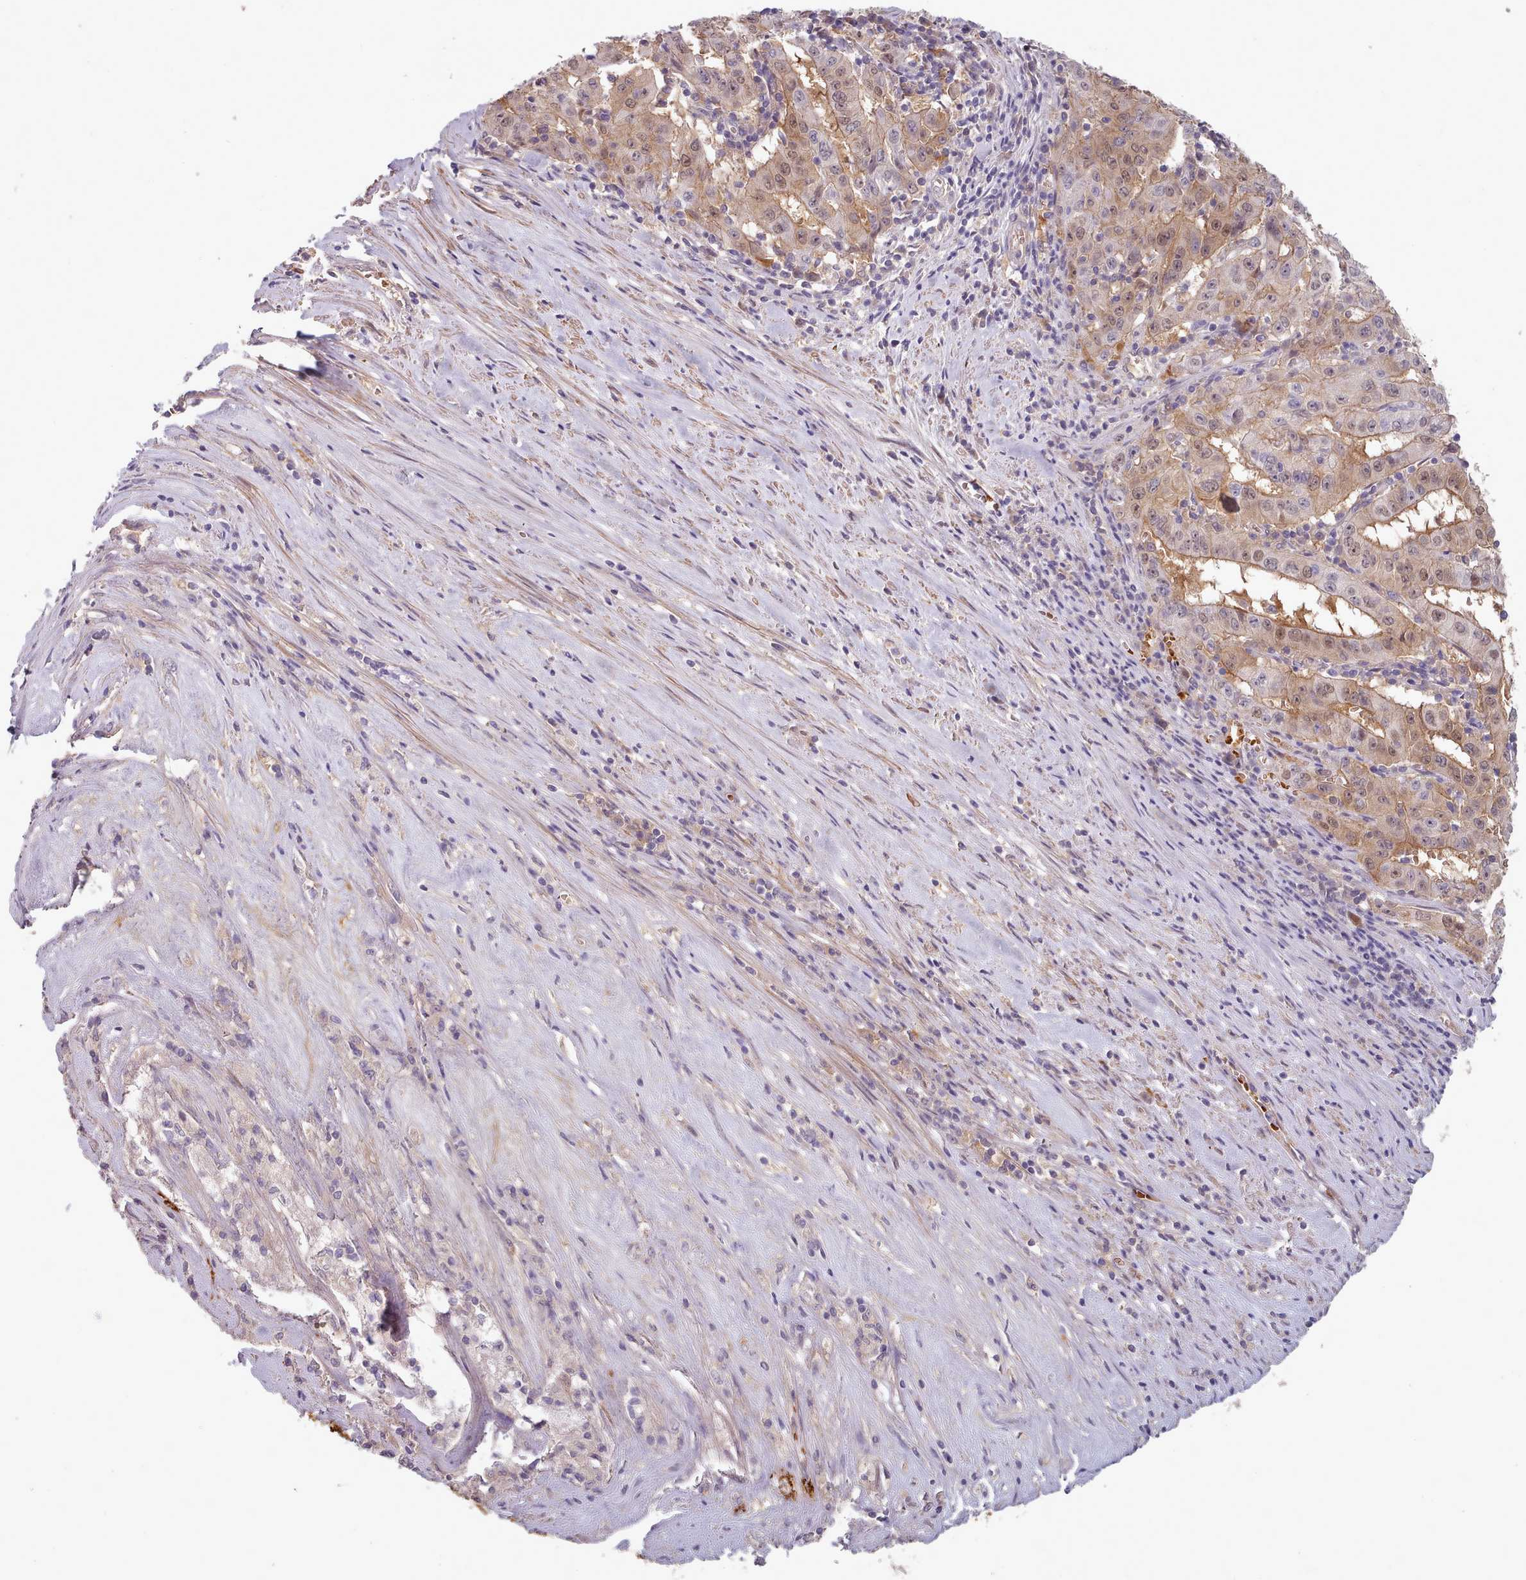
{"staining": {"intensity": "moderate", "quantity": ">75%", "location": "cytoplasmic/membranous,nuclear"}, "tissue": "pancreatic cancer", "cell_type": "Tumor cells", "image_type": "cancer", "snomed": [{"axis": "morphology", "description": "Adenocarcinoma, NOS"}, {"axis": "topography", "description": "Pancreas"}], "caption": "A brown stain shows moderate cytoplasmic/membranous and nuclear expression of a protein in adenocarcinoma (pancreatic) tumor cells. The protein of interest is stained brown, and the nuclei are stained in blue (DAB (3,3'-diaminobenzidine) IHC with brightfield microscopy, high magnification).", "gene": "CLNS1A", "patient": {"sex": "male", "age": 63}}